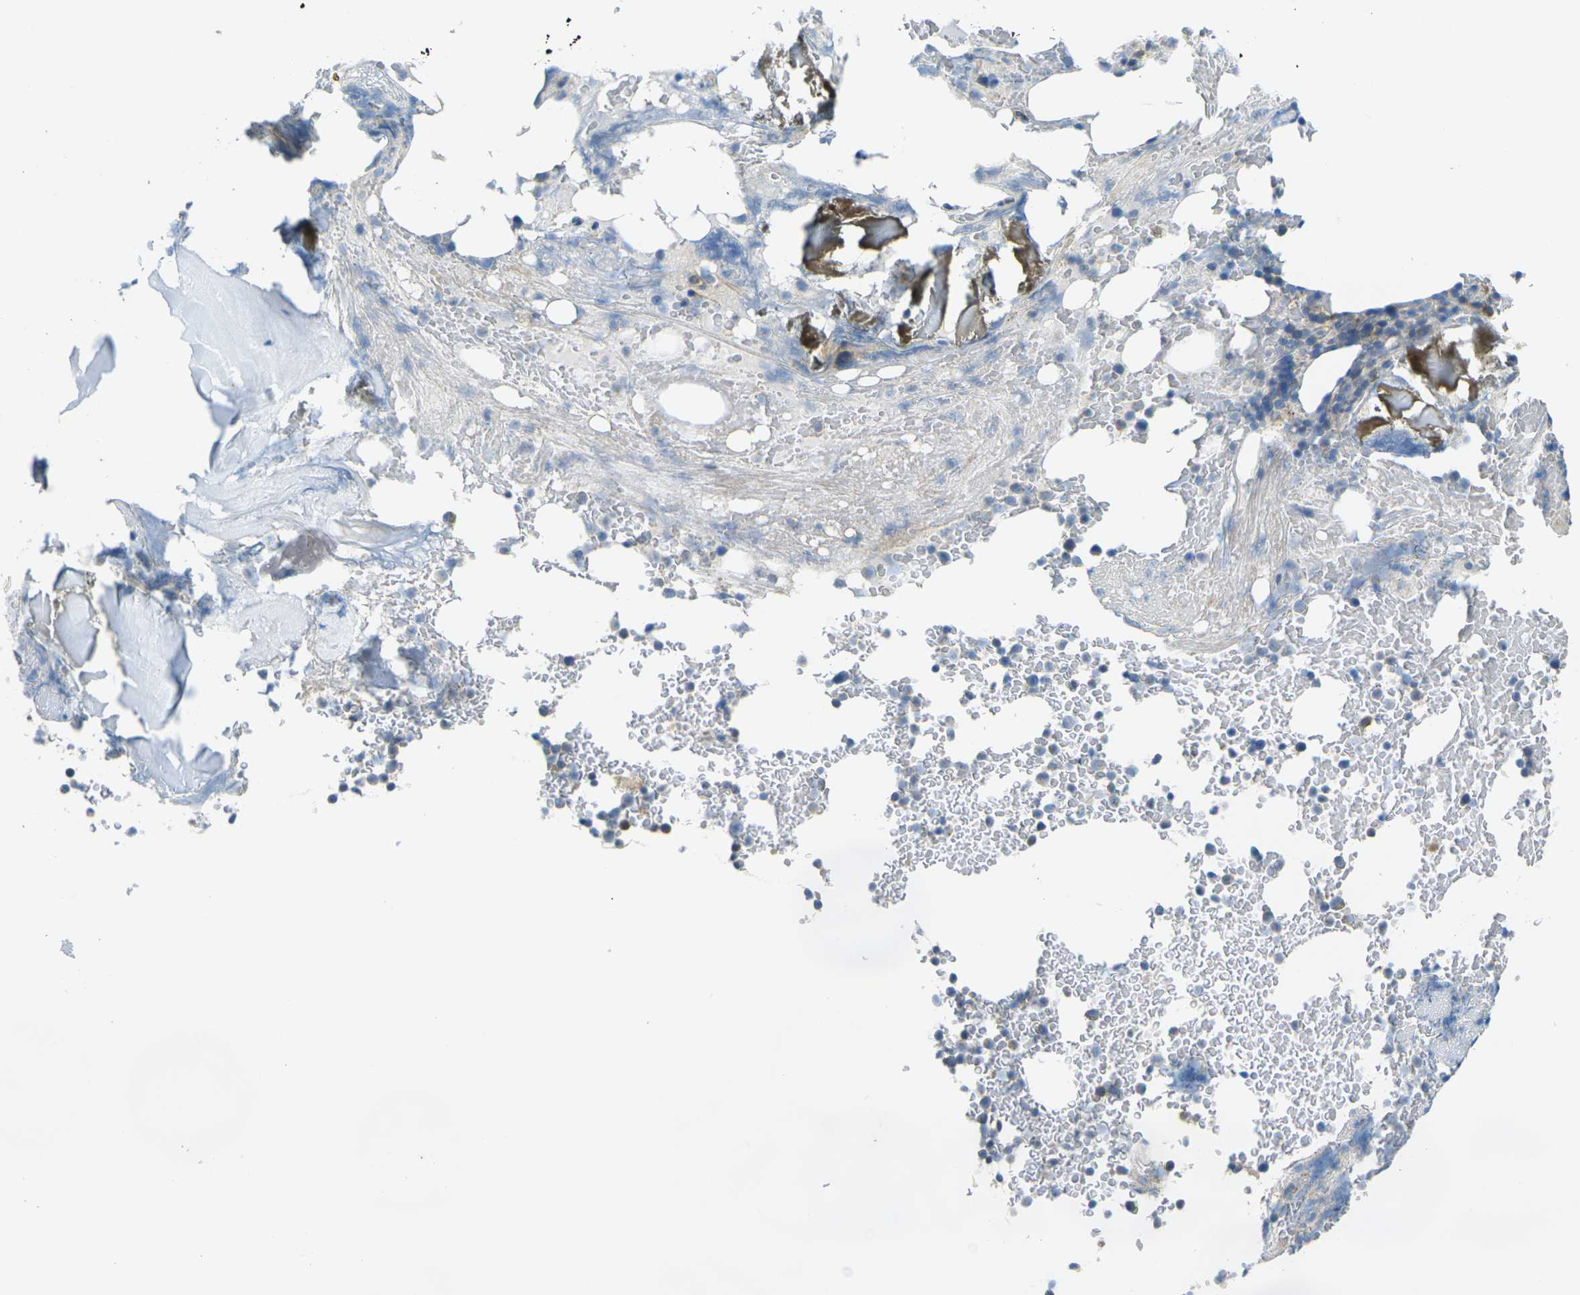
{"staining": {"intensity": "moderate", "quantity": "<25%", "location": "cytoplasmic/membranous"}, "tissue": "bone marrow", "cell_type": "Hematopoietic cells", "image_type": "normal", "snomed": [{"axis": "morphology", "description": "Normal tissue, NOS"}, {"axis": "topography", "description": "Bone marrow"}], "caption": "Normal bone marrow was stained to show a protein in brown. There is low levels of moderate cytoplasmic/membranous expression in approximately <25% of hematopoietic cells. (brown staining indicates protein expression, while blue staining denotes nuclei).", "gene": "RHBDD1", "patient": {"sex": "female", "age": 66}}